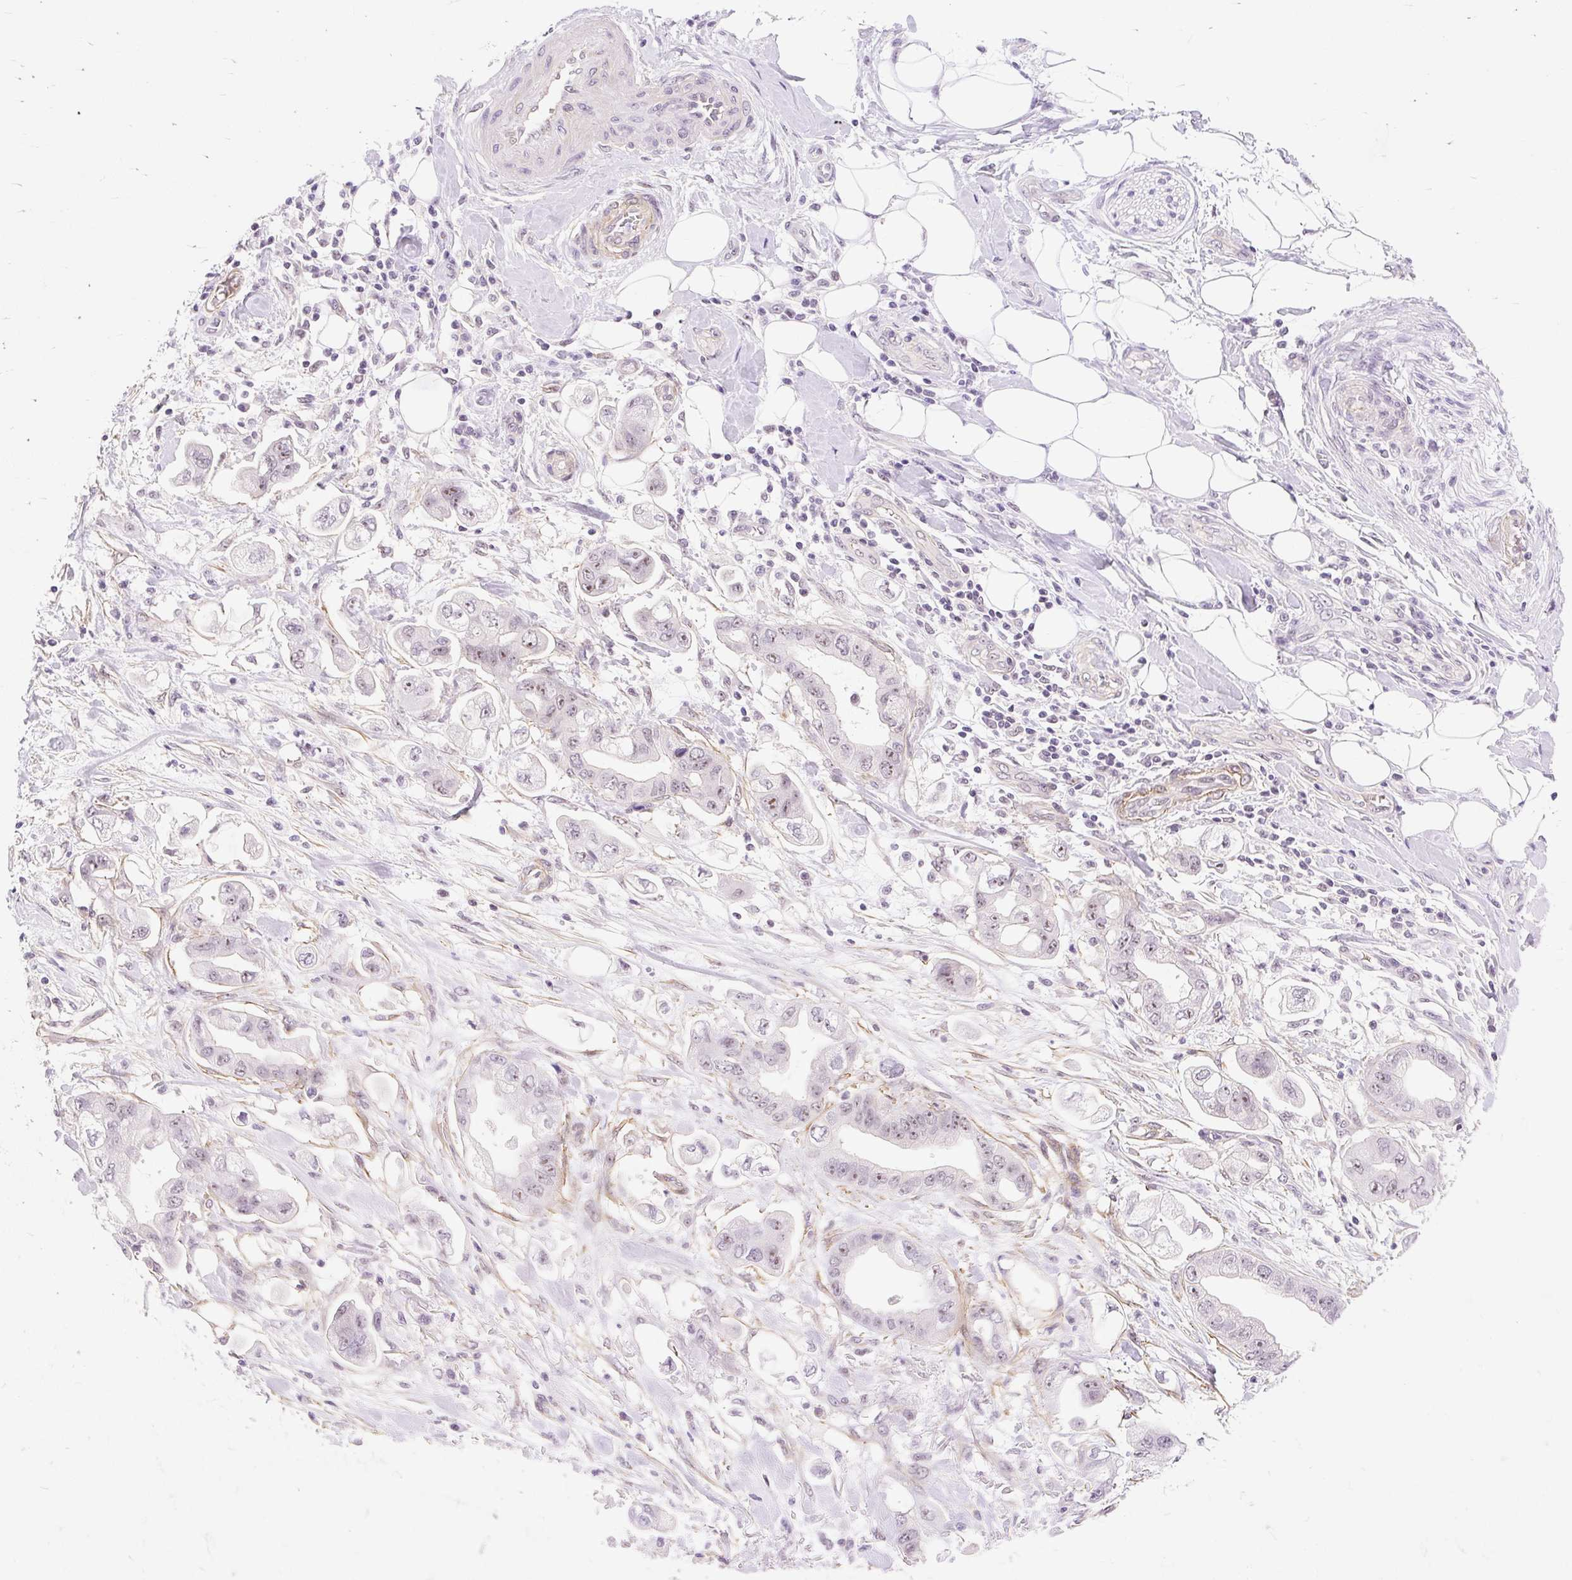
{"staining": {"intensity": "weak", "quantity": "25%-75%", "location": "nuclear"}, "tissue": "stomach cancer", "cell_type": "Tumor cells", "image_type": "cancer", "snomed": [{"axis": "morphology", "description": "Adenocarcinoma, NOS"}, {"axis": "topography", "description": "Stomach"}], "caption": "An IHC photomicrograph of tumor tissue is shown. Protein staining in brown highlights weak nuclear positivity in stomach adenocarcinoma within tumor cells.", "gene": "OBP2A", "patient": {"sex": "male", "age": 62}}